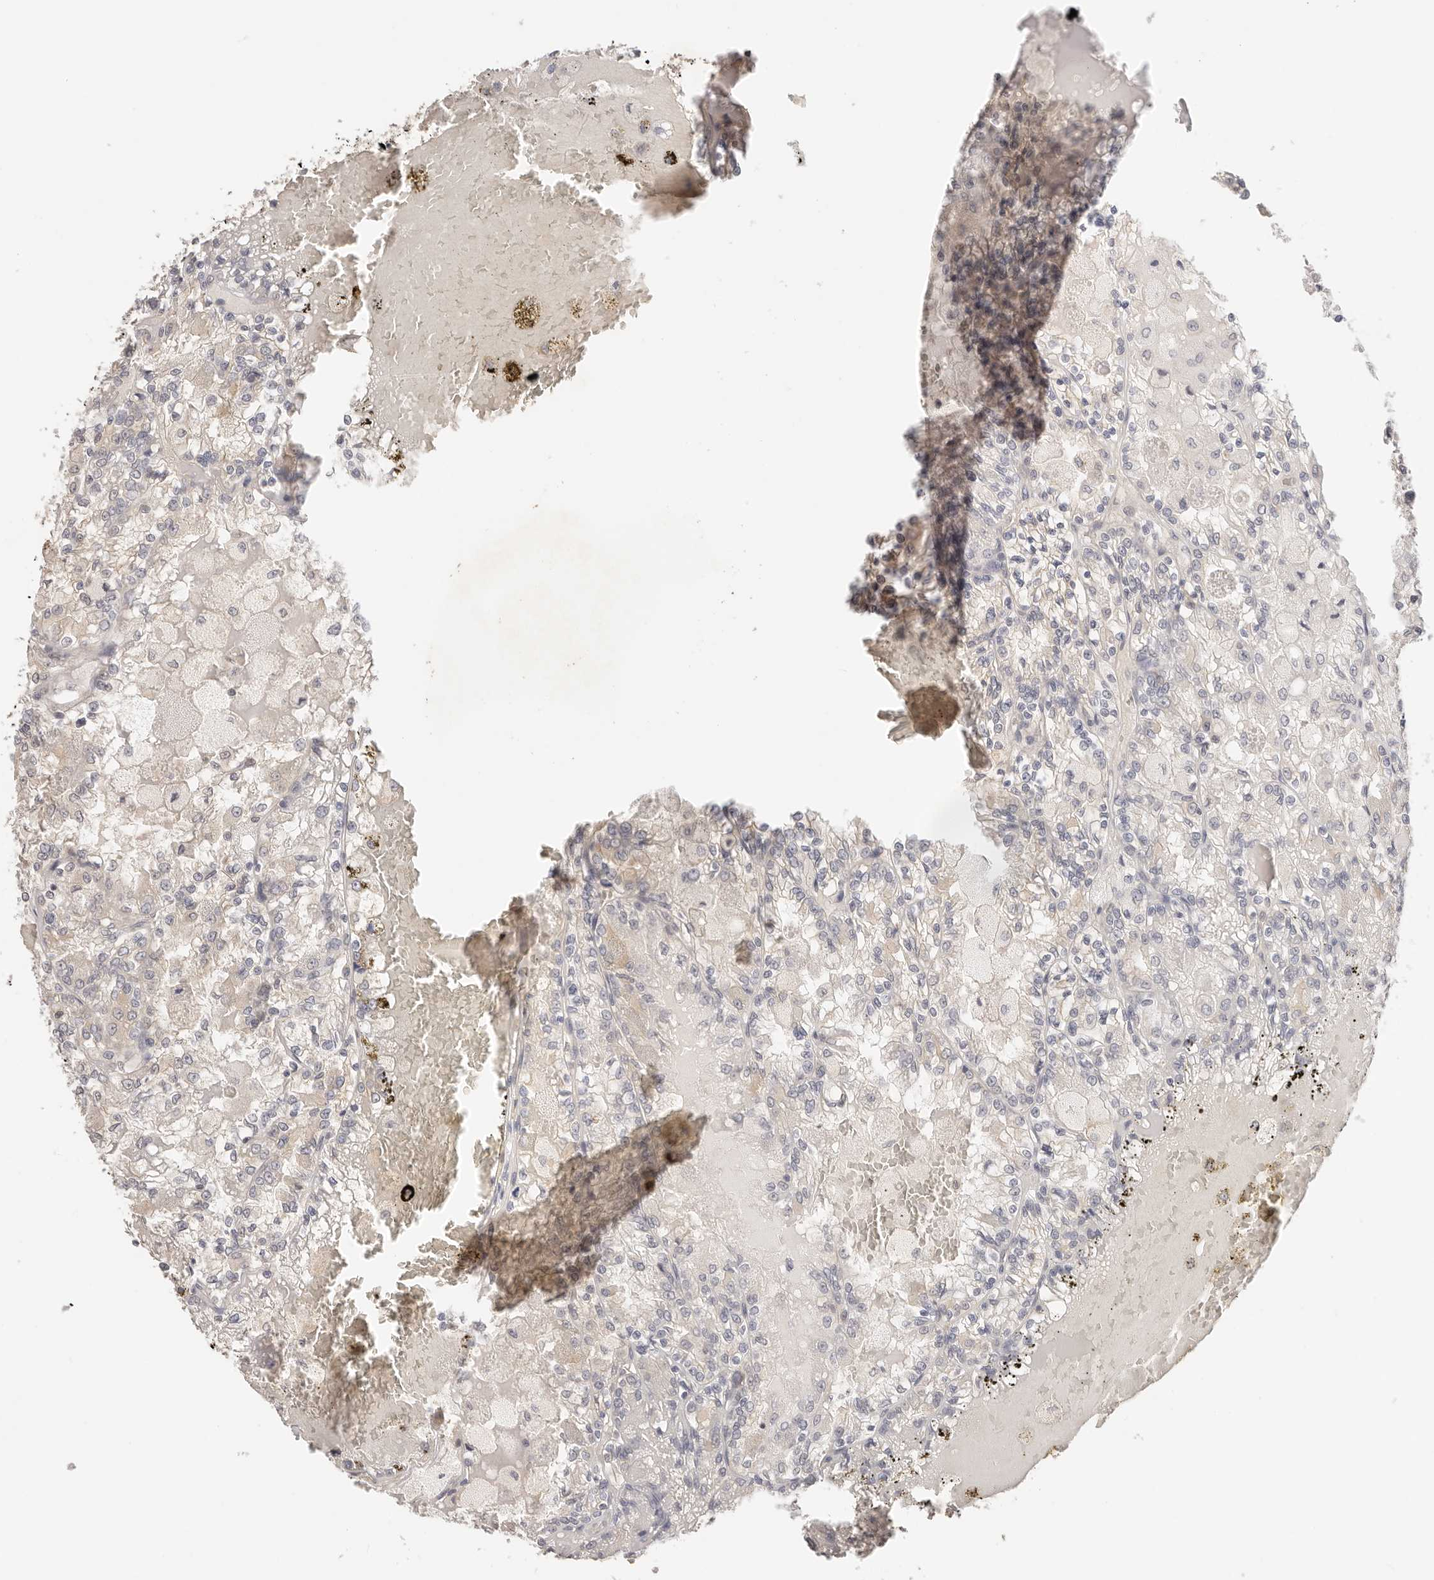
{"staining": {"intensity": "negative", "quantity": "none", "location": "none"}, "tissue": "renal cancer", "cell_type": "Tumor cells", "image_type": "cancer", "snomed": [{"axis": "morphology", "description": "Adenocarcinoma, NOS"}, {"axis": "topography", "description": "Kidney"}], "caption": "Image shows no significant protein expression in tumor cells of renal adenocarcinoma. (DAB (3,3'-diaminobenzidine) IHC visualized using brightfield microscopy, high magnification).", "gene": "GGPS1", "patient": {"sex": "female", "age": 56}}